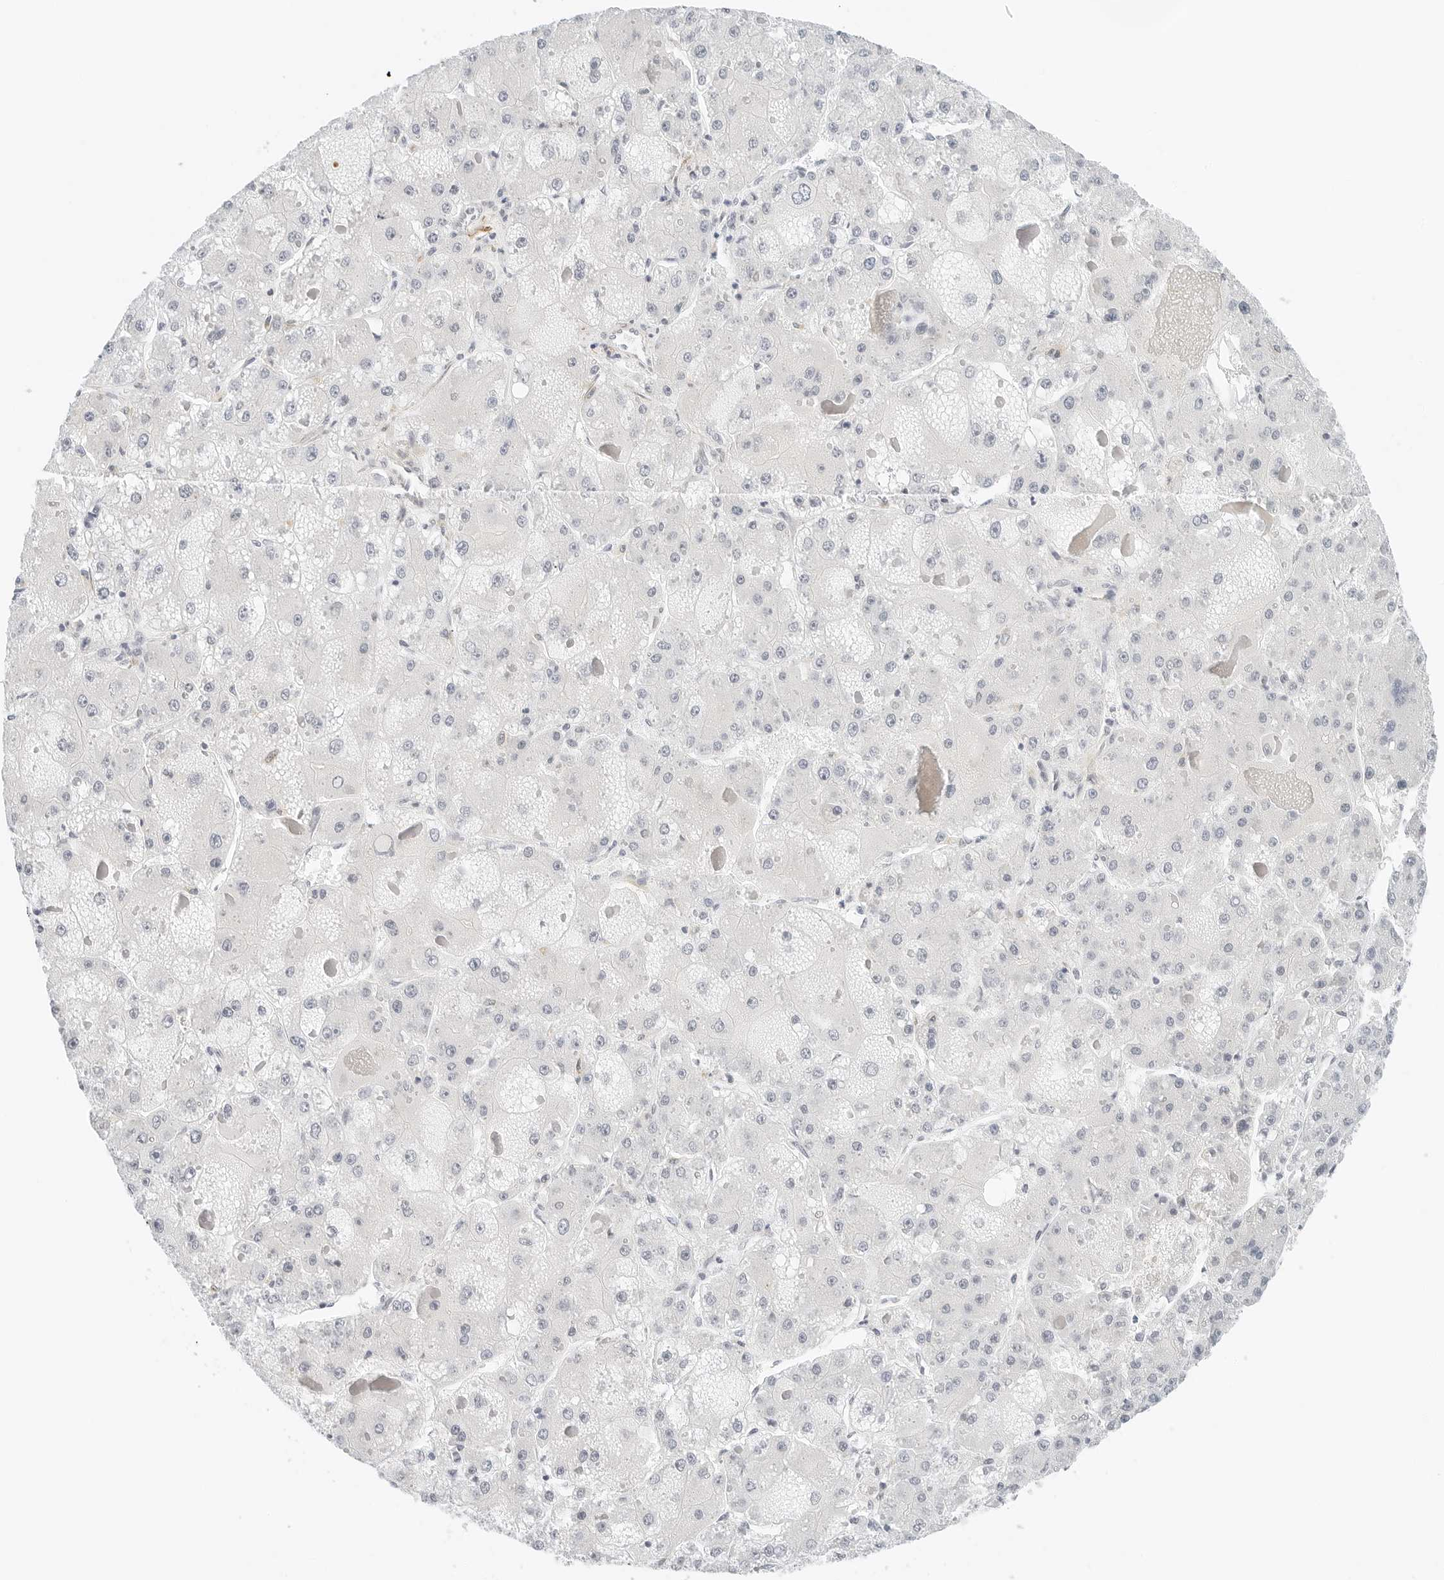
{"staining": {"intensity": "negative", "quantity": "none", "location": "none"}, "tissue": "liver cancer", "cell_type": "Tumor cells", "image_type": "cancer", "snomed": [{"axis": "morphology", "description": "Carcinoma, Hepatocellular, NOS"}, {"axis": "topography", "description": "Liver"}], "caption": "Immunohistochemical staining of hepatocellular carcinoma (liver) exhibits no significant staining in tumor cells.", "gene": "PKDCC", "patient": {"sex": "female", "age": 73}}